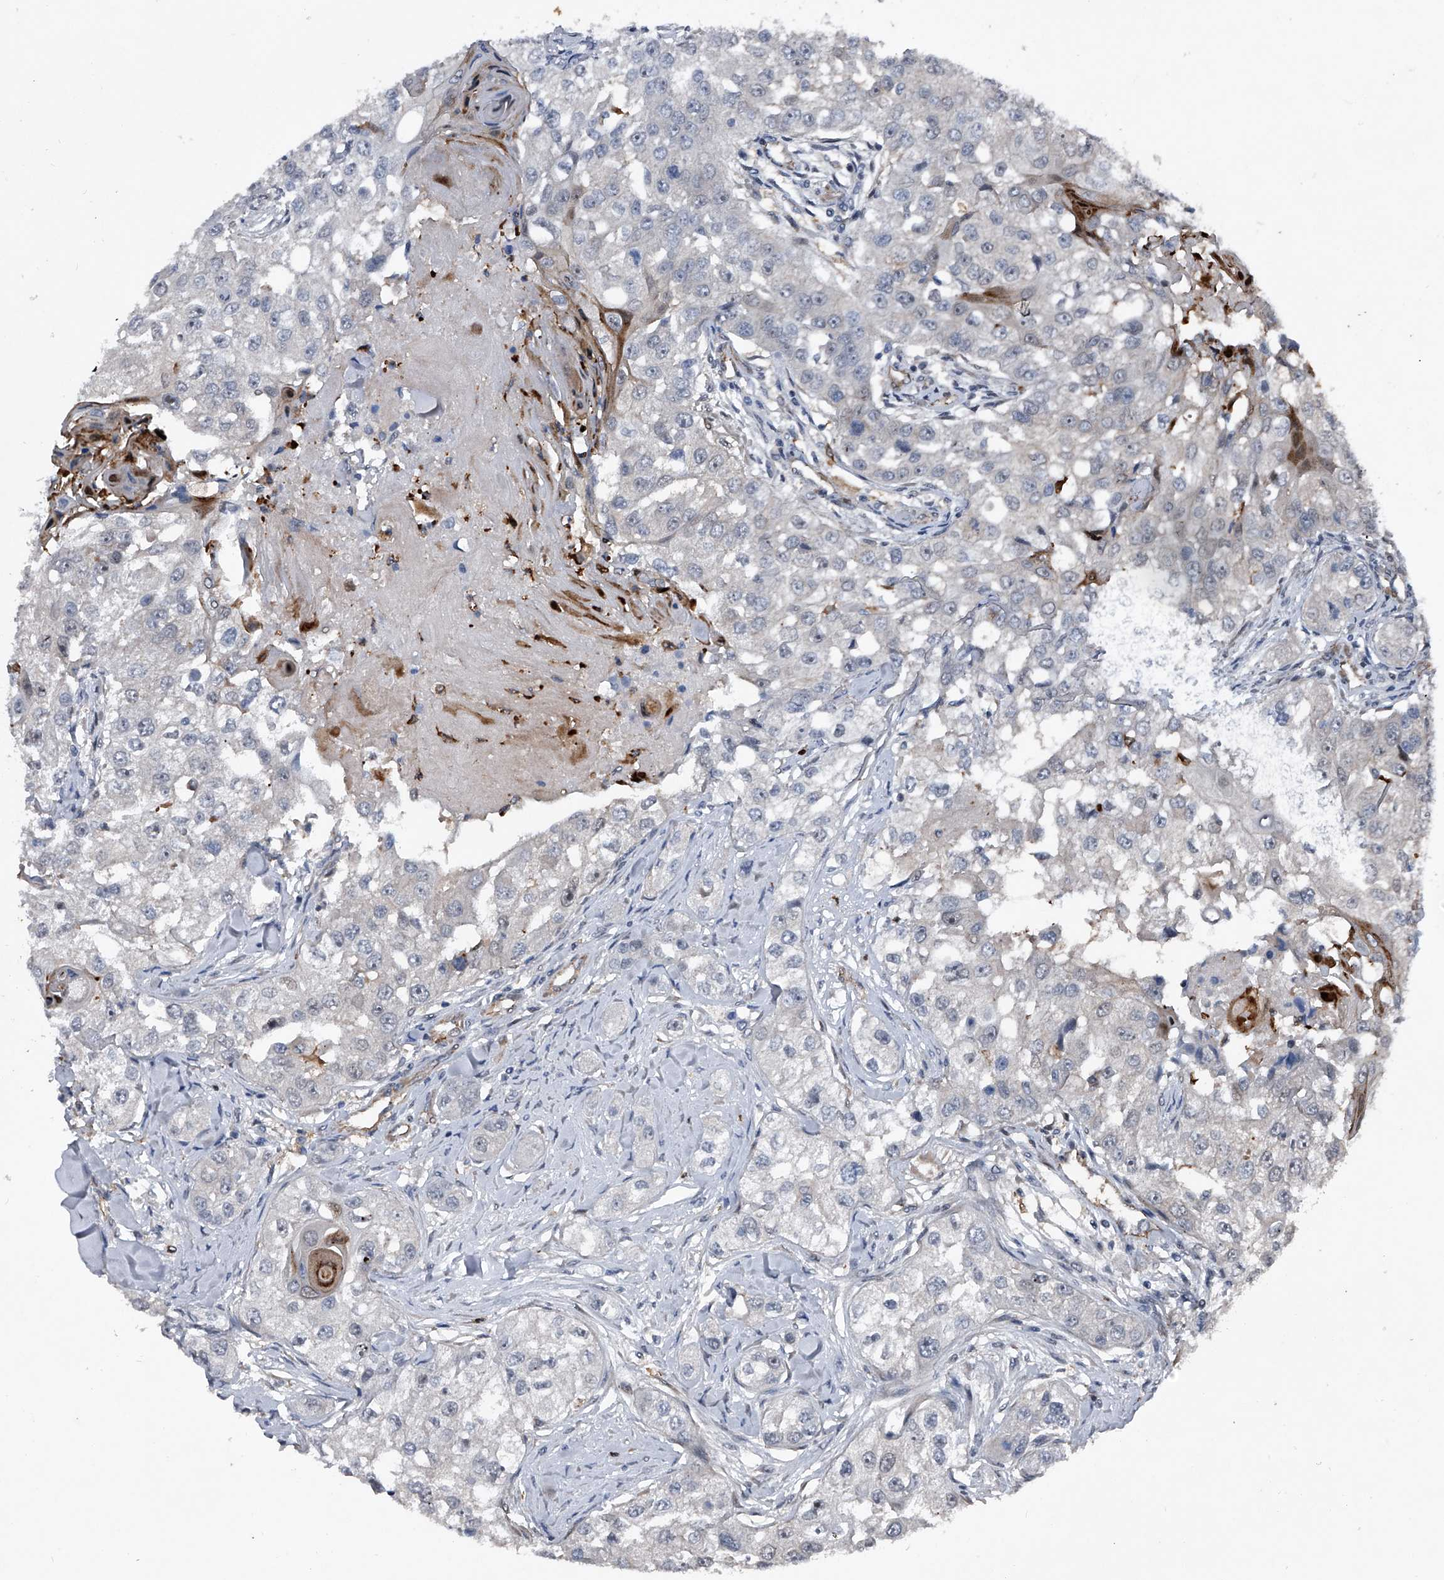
{"staining": {"intensity": "negative", "quantity": "none", "location": "none"}, "tissue": "head and neck cancer", "cell_type": "Tumor cells", "image_type": "cancer", "snomed": [{"axis": "morphology", "description": "Normal tissue, NOS"}, {"axis": "morphology", "description": "Squamous cell carcinoma, NOS"}, {"axis": "topography", "description": "Skeletal muscle"}, {"axis": "topography", "description": "Head-Neck"}], "caption": "High power microscopy micrograph of an immunohistochemistry image of squamous cell carcinoma (head and neck), revealing no significant expression in tumor cells. The staining was performed using DAB (3,3'-diaminobenzidine) to visualize the protein expression in brown, while the nuclei were stained in blue with hematoxylin (Magnification: 20x).", "gene": "MAPKAP1", "patient": {"sex": "male", "age": 51}}